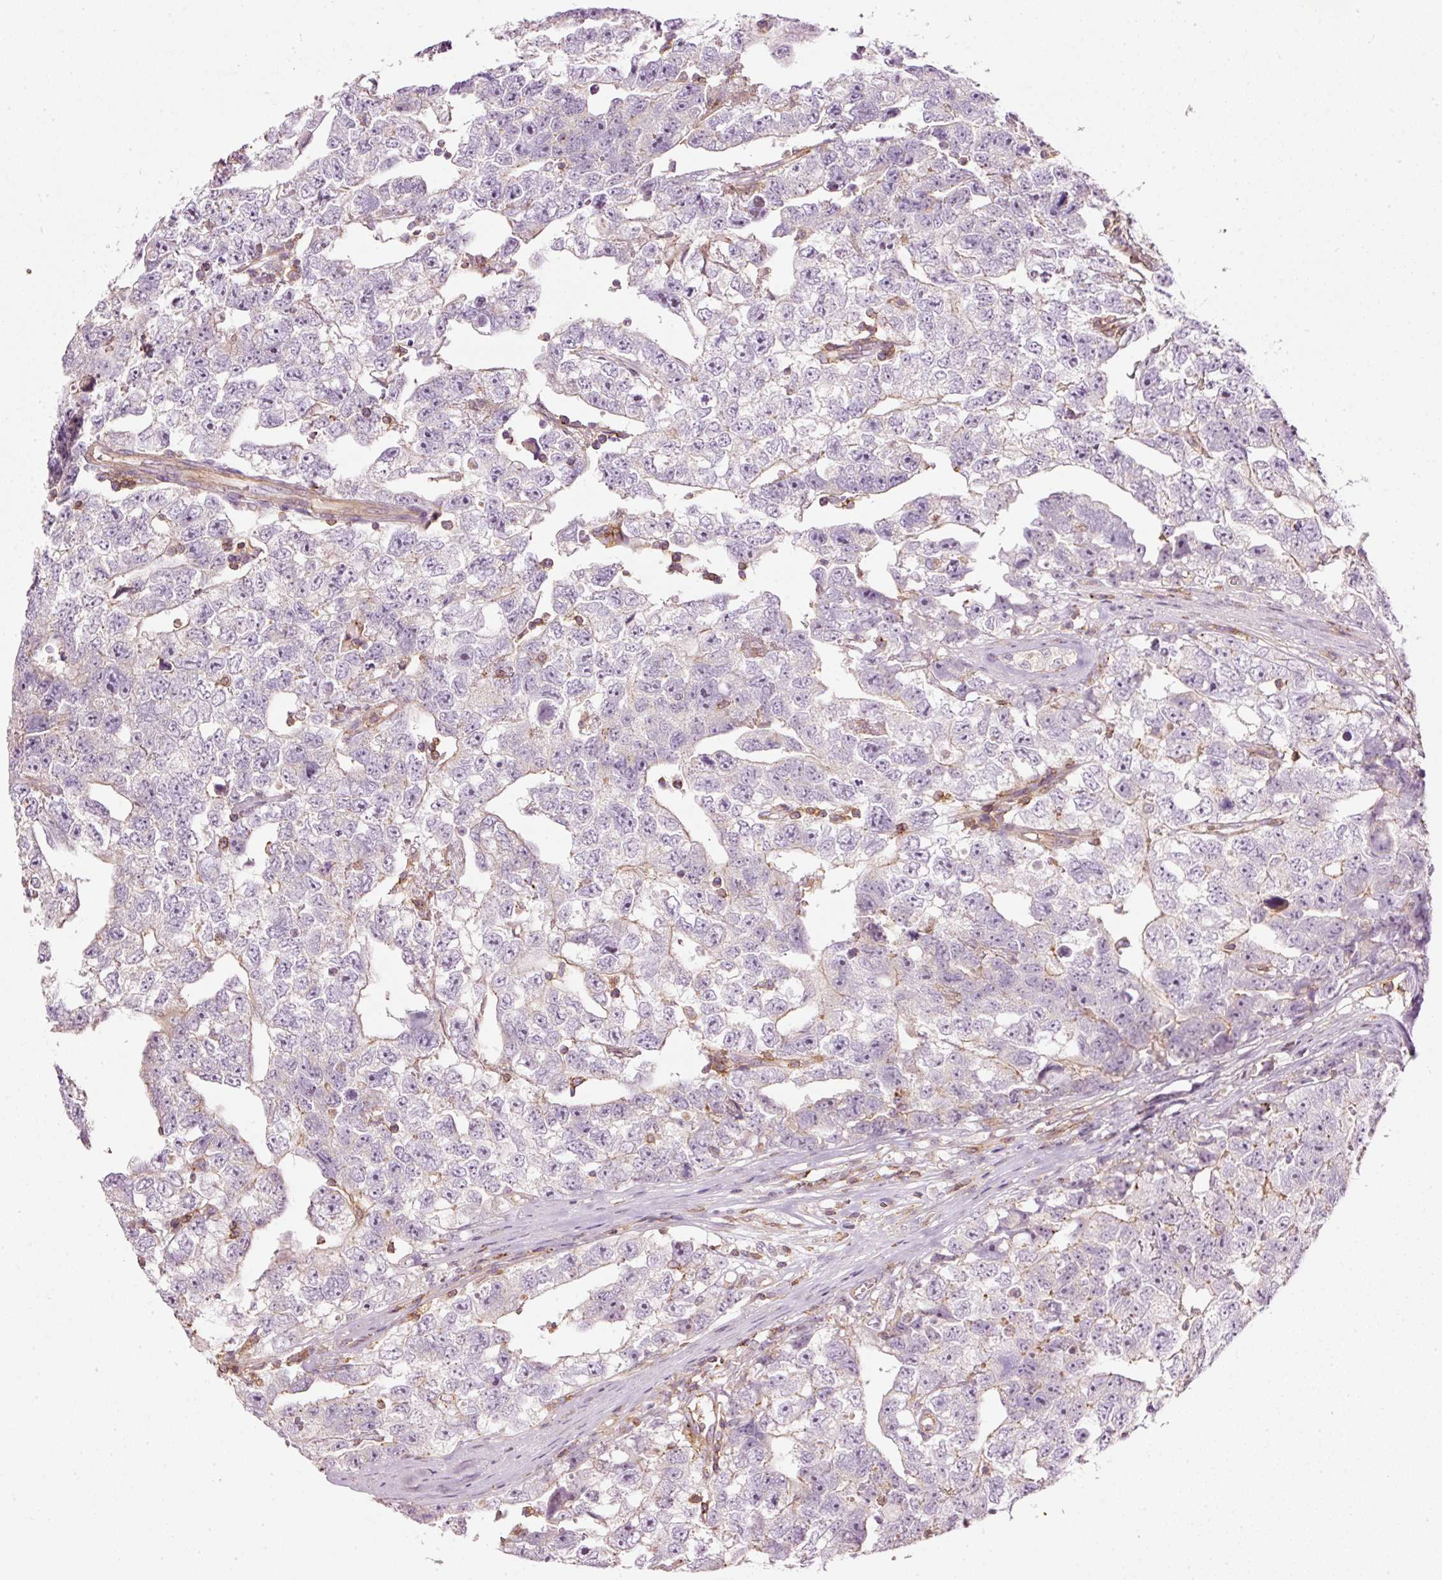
{"staining": {"intensity": "negative", "quantity": "none", "location": "none"}, "tissue": "testis cancer", "cell_type": "Tumor cells", "image_type": "cancer", "snomed": [{"axis": "morphology", "description": "Carcinoma, Embryonal, NOS"}, {"axis": "topography", "description": "Testis"}], "caption": "DAB immunohistochemical staining of testis cancer (embryonal carcinoma) demonstrates no significant staining in tumor cells.", "gene": "SIPA1", "patient": {"sex": "male", "age": 22}}